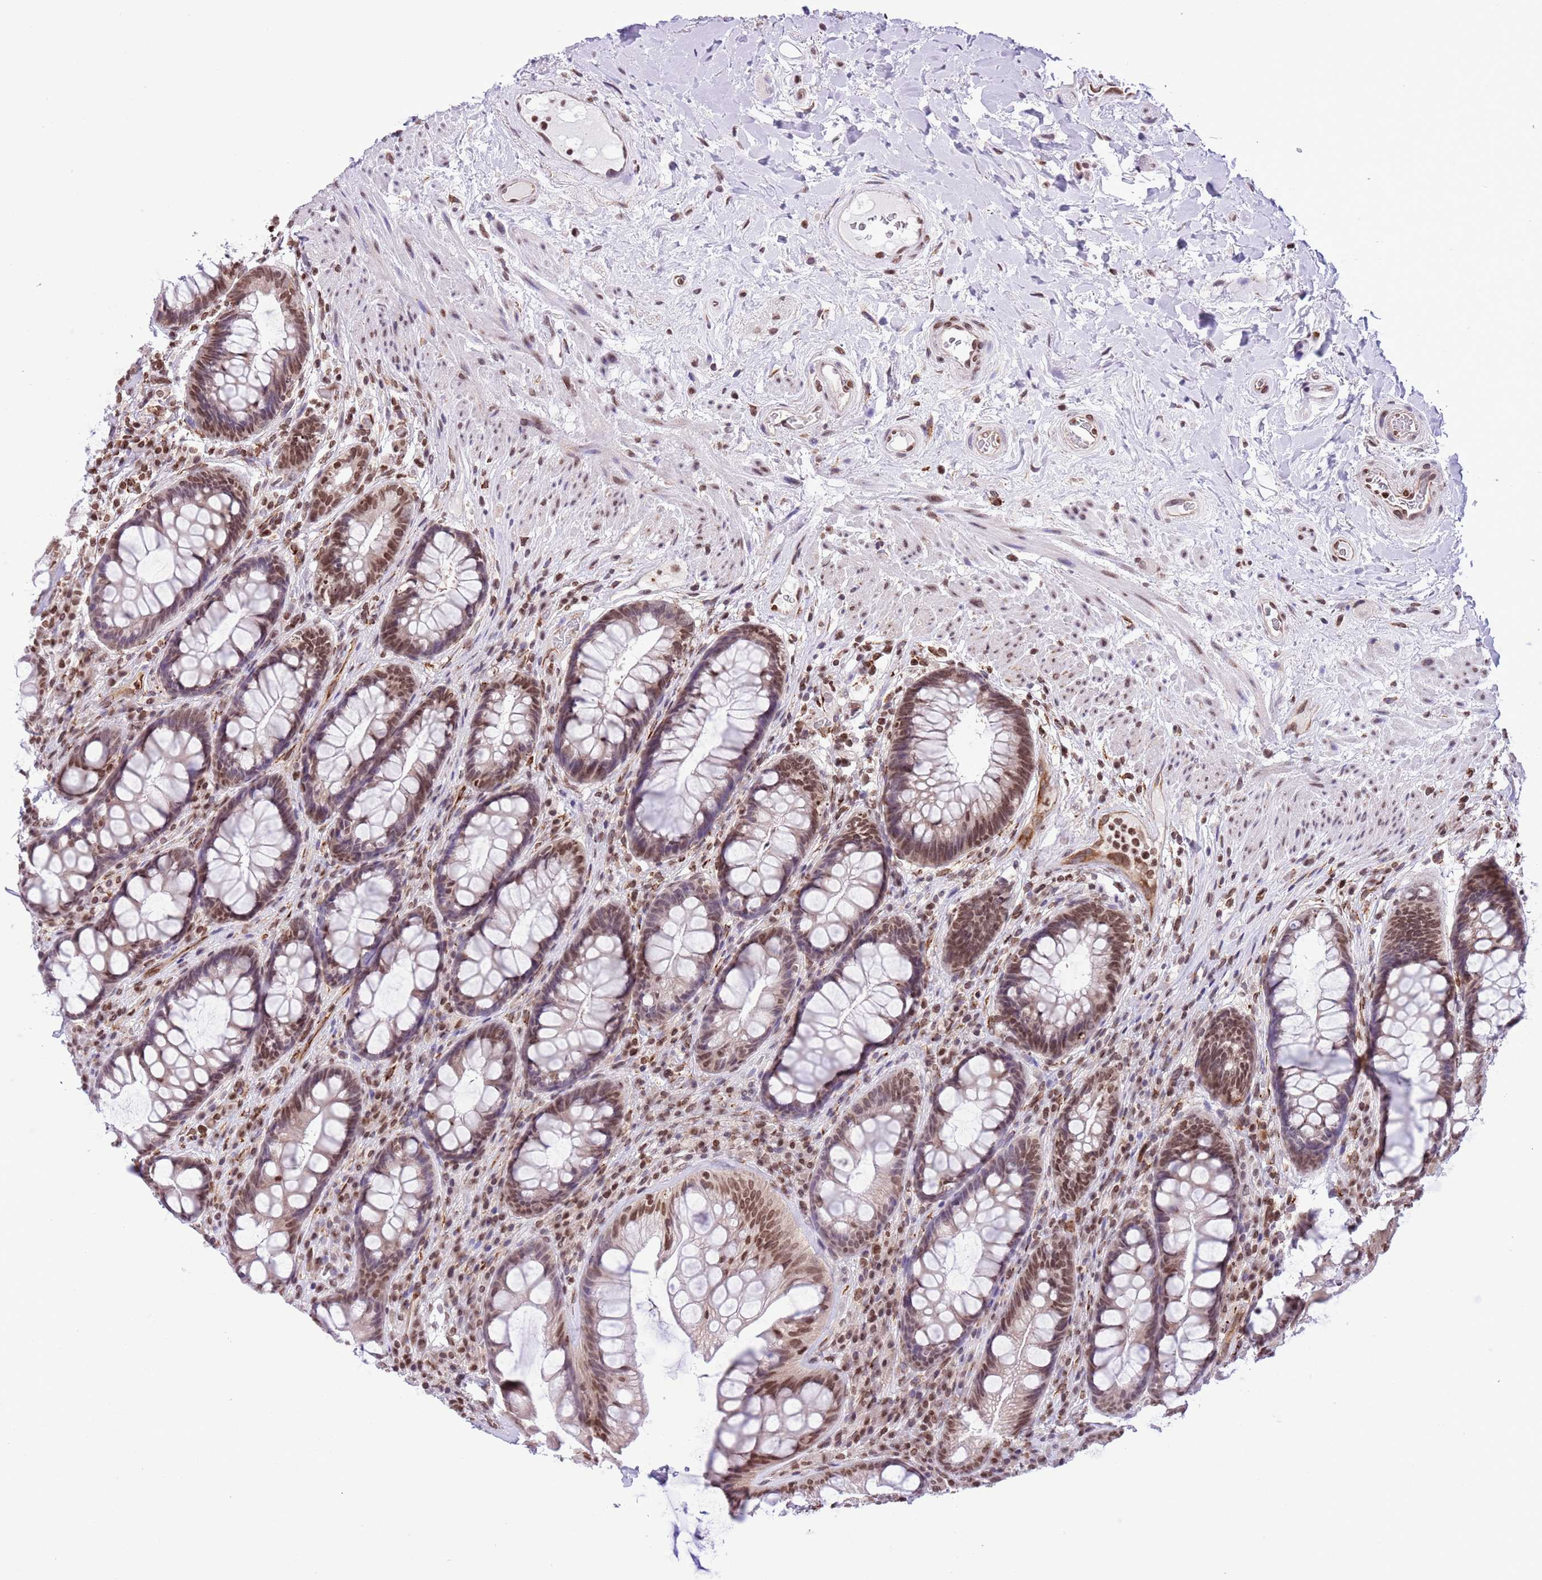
{"staining": {"intensity": "moderate", "quantity": ">75%", "location": "nuclear"}, "tissue": "rectum", "cell_type": "Glandular cells", "image_type": "normal", "snomed": [{"axis": "morphology", "description": "Normal tissue, NOS"}, {"axis": "topography", "description": "Rectum"}], "caption": "Rectum stained with DAB IHC reveals medium levels of moderate nuclear staining in about >75% of glandular cells.", "gene": "NRIP1", "patient": {"sex": "male", "age": 74}}